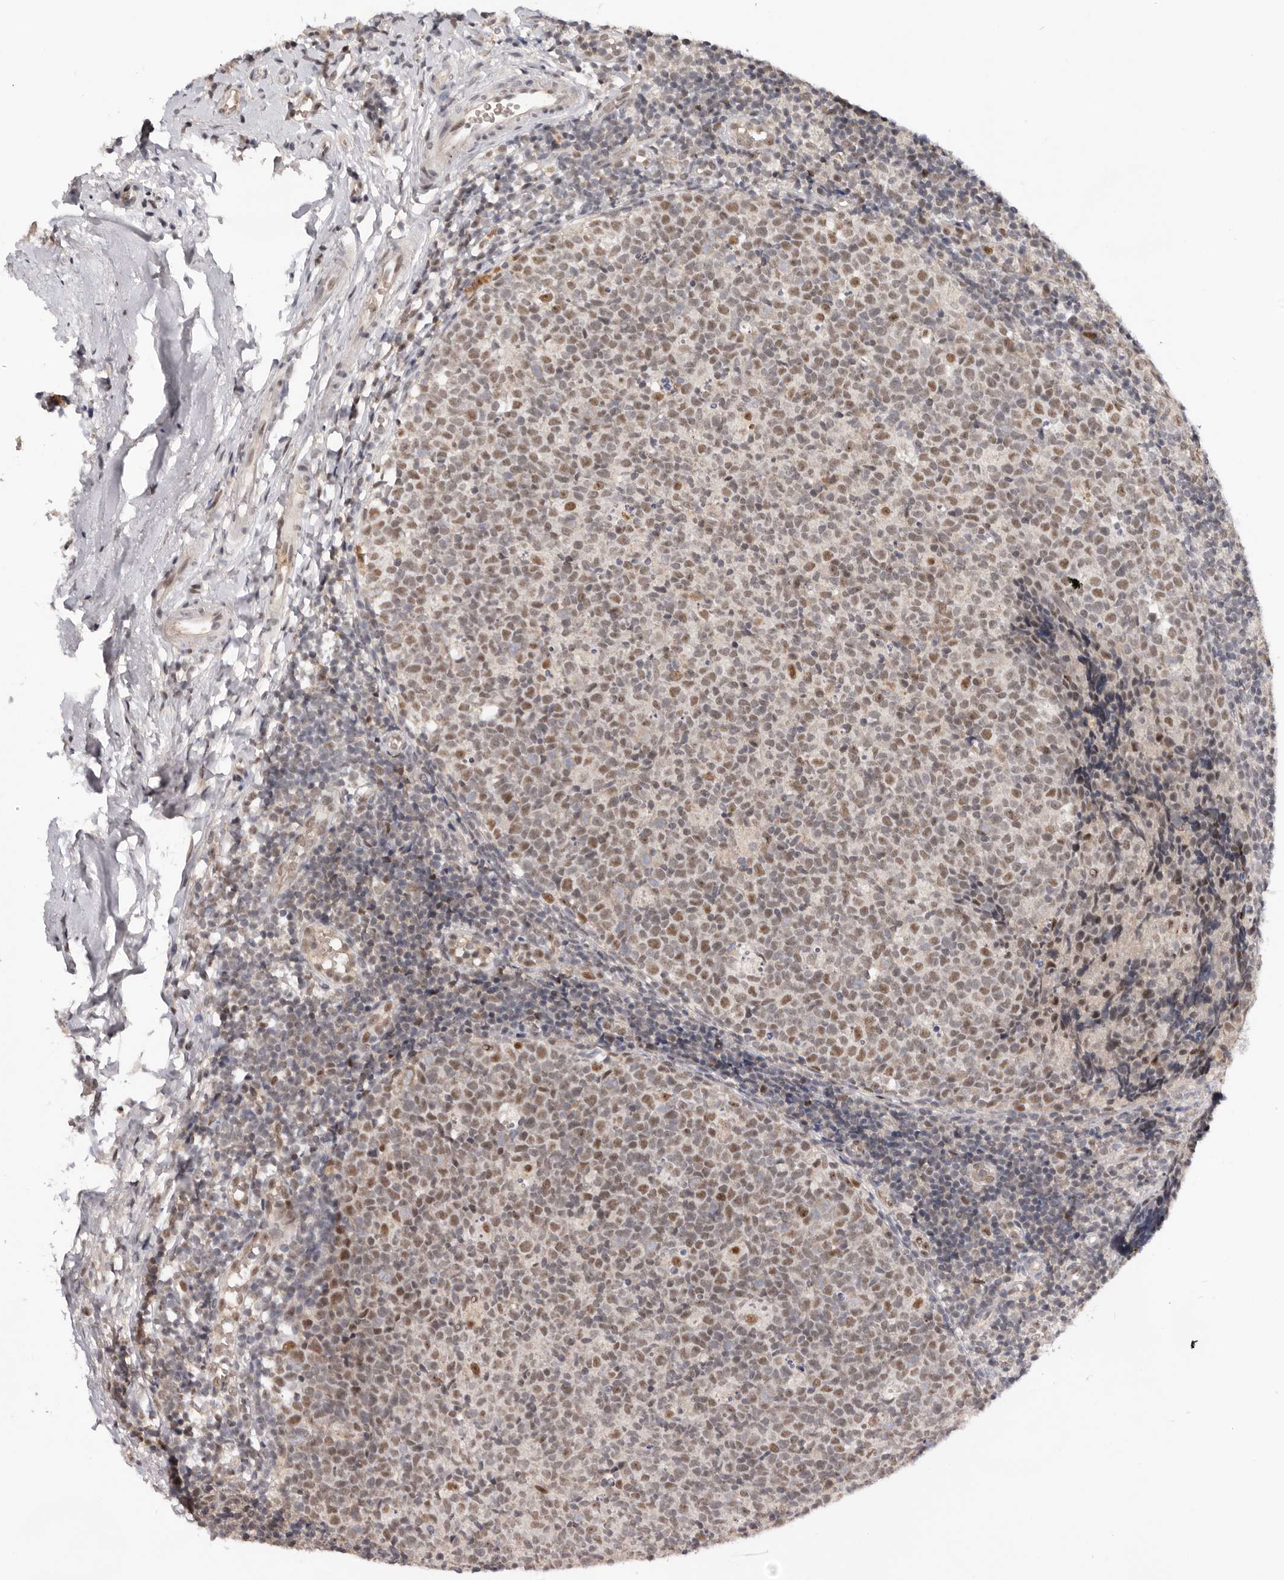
{"staining": {"intensity": "moderate", "quantity": "25%-75%", "location": "nuclear"}, "tissue": "tonsil", "cell_type": "Germinal center cells", "image_type": "normal", "snomed": [{"axis": "morphology", "description": "Normal tissue, NOS"}, {"axis": "topography", "description": "Tonsil"}], "caption": "Protein staining by immunohistochemistry shows moderate nuclear staining in about 25%-75% of germinal center cells in benign tonsil.", "gene": "BRCA2", "patient": {"sex": "female", "age": 19}}